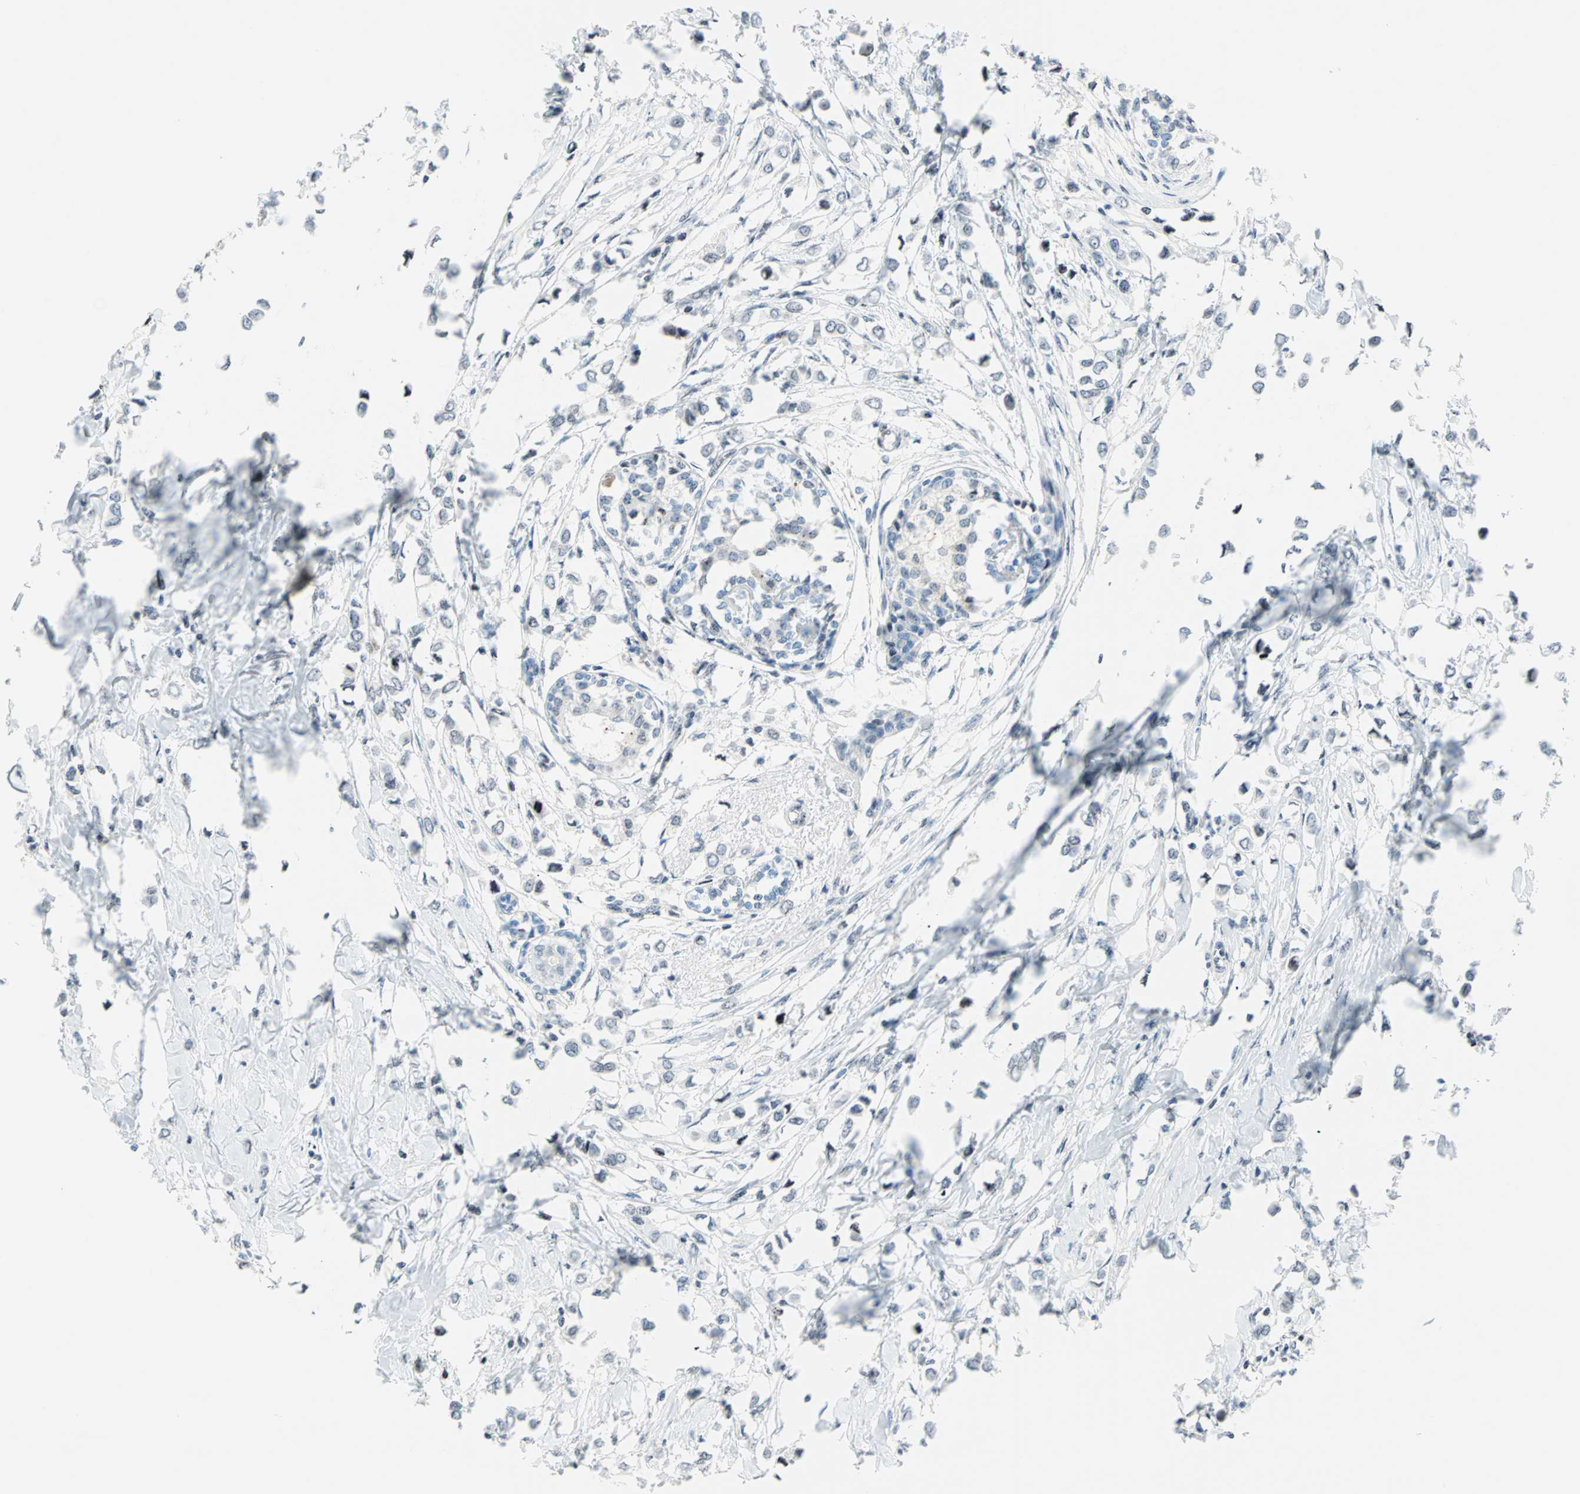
{"staining": {"intensity": "weak", "quantity": "25%-75%", "location": "nuclear"}, "tissue": "breast cancer", "cell_type": "Tumor cells", "image_type": "cancer", "snomed": [{"axis": "morphology", "description": "Lobular carcinoma"}, {"axis": "topography", "description": "Breast"}], "caption": "Approximately 25%-75% of tumor cells in breast cancer display weak nuclear protein positivity as visualized by brown immunohistochemical staining.", "gene": "CENPA", "patient": {"sex": "female", "age": 51}}